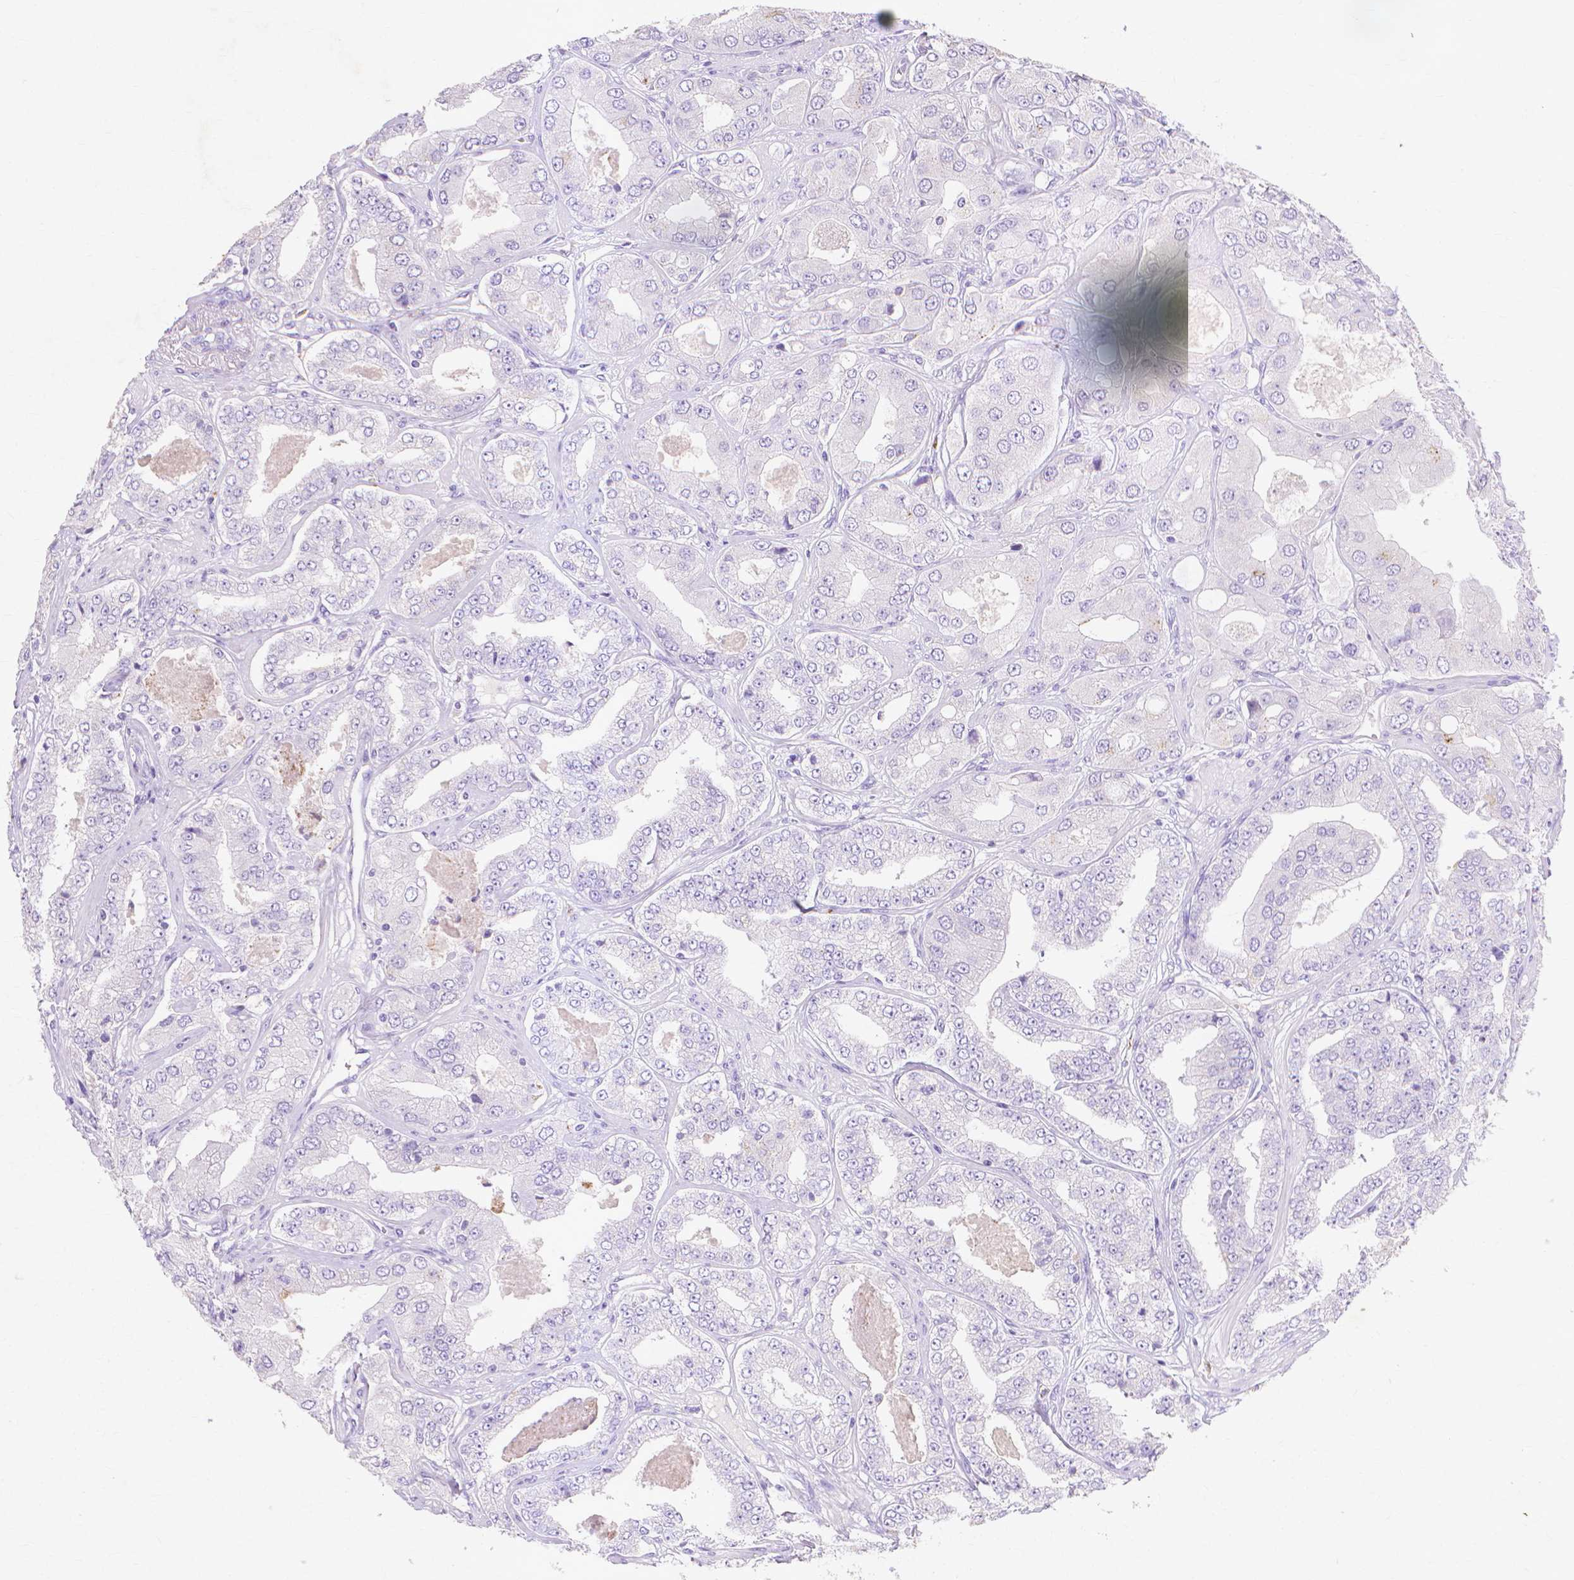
{"staining": {"intensity": "negative", "quantity": "none", "location": "none"}, "tissue": "prostate cancer", "cell_type": "Tumor cells", "image_type": "cancer", "snomed": [{"axis": "morphology", "description": "Adenocarcinoma, Low grade"}, {"axis": "topography", "description": "Prostate"}], "caption": "IHC of prostate cancer (low-grade adenocarcinoma) demonstrates no positivity in tumor cells.", "gene": "MMP11", "patient": {"sex": "male", "age": 60}}